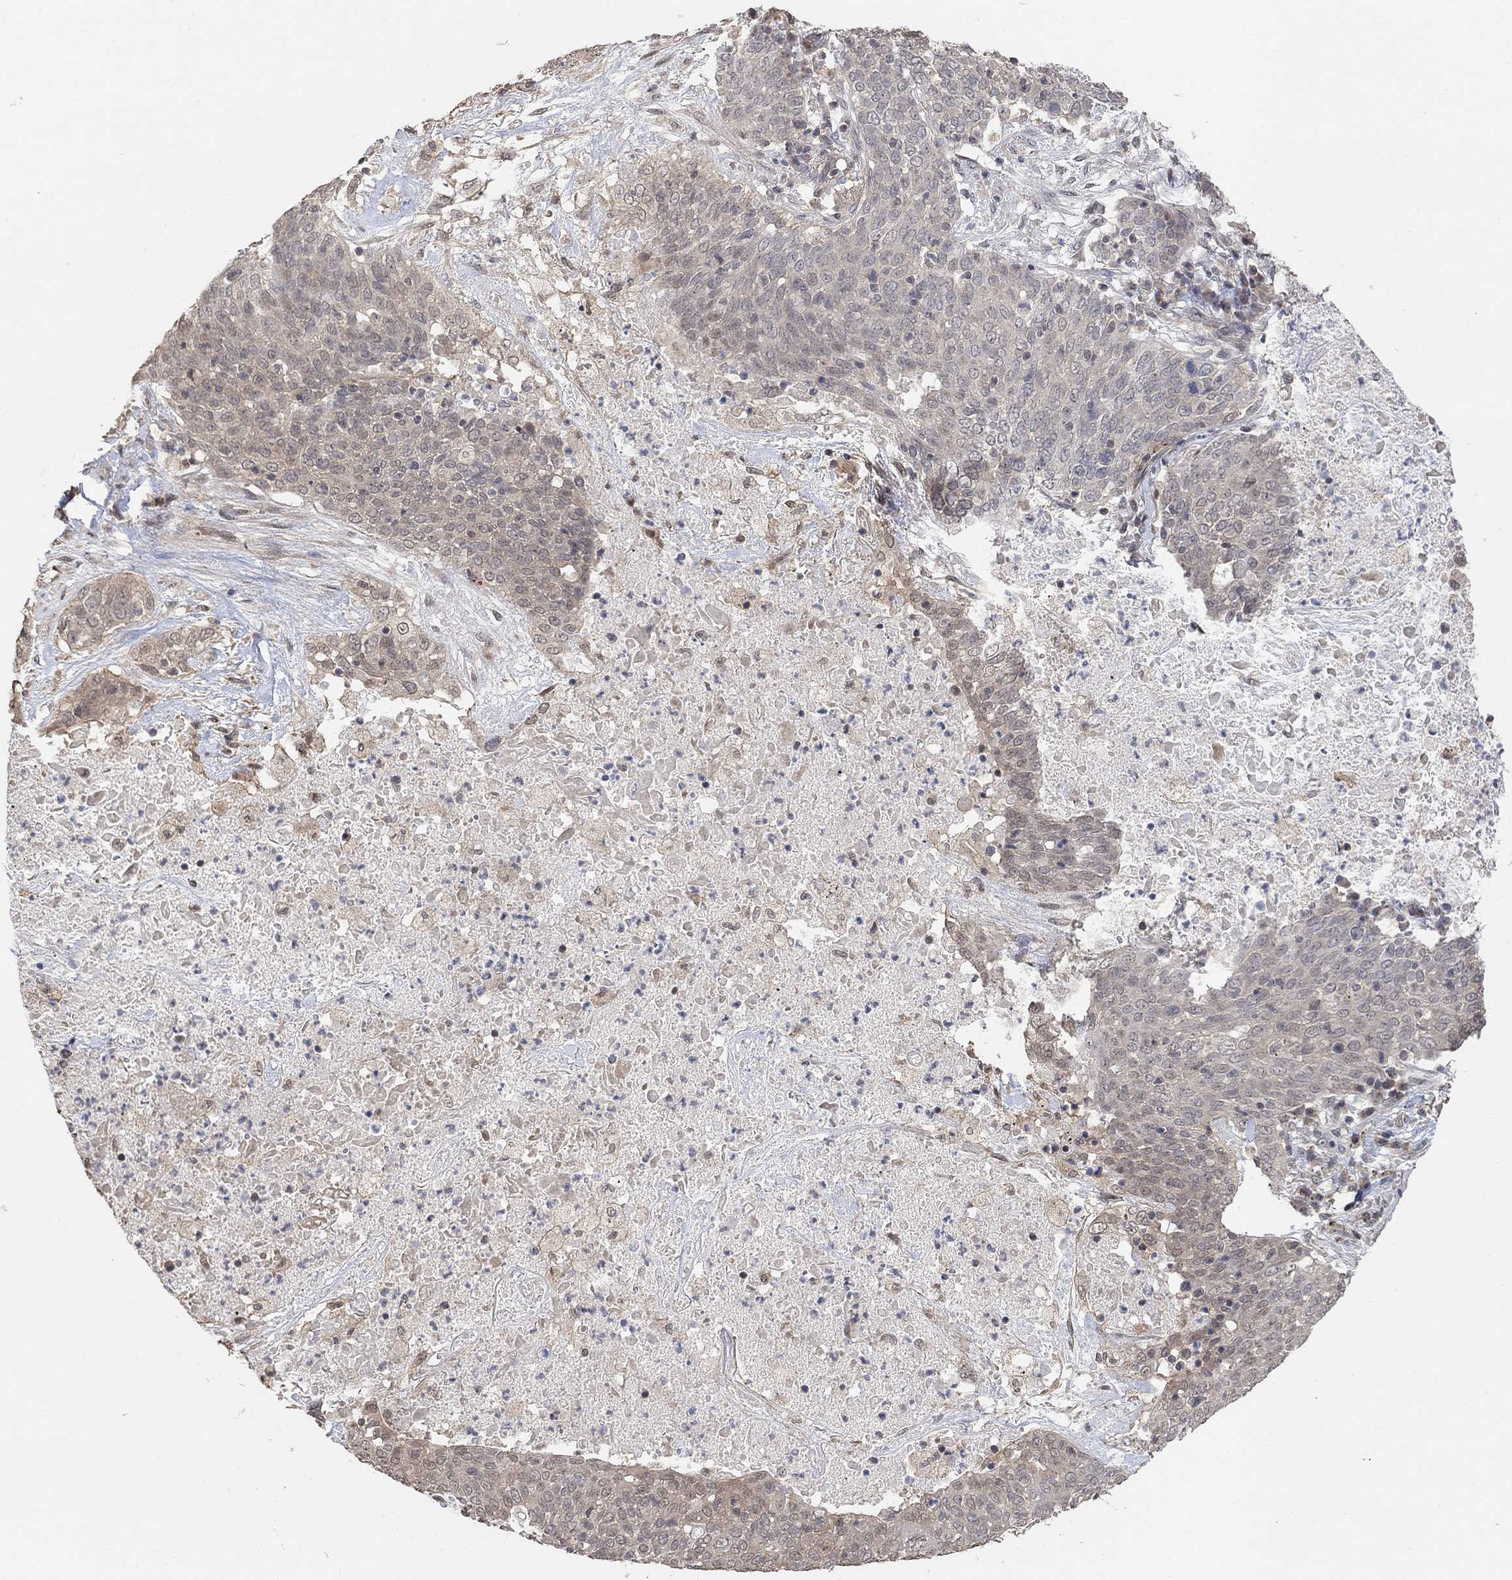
{"staining": {"intensity": "negative", "quantity": "none", "location": "none"}, "tissue": "lung cancer", "cell_type": "Tumor cells", "image_type": "cancer", "snomed": [{"axis": "morphology", "description": "Squamous cell carcinoma, NOS"}, {"axis": "topography", "description": "Lung"}], "caption": "Tumor cells are negative for protein expression in human squamous cell carcinoma (lung).", "gene": "UNC5B", "patient": {"sex": "male", "age": 82}}